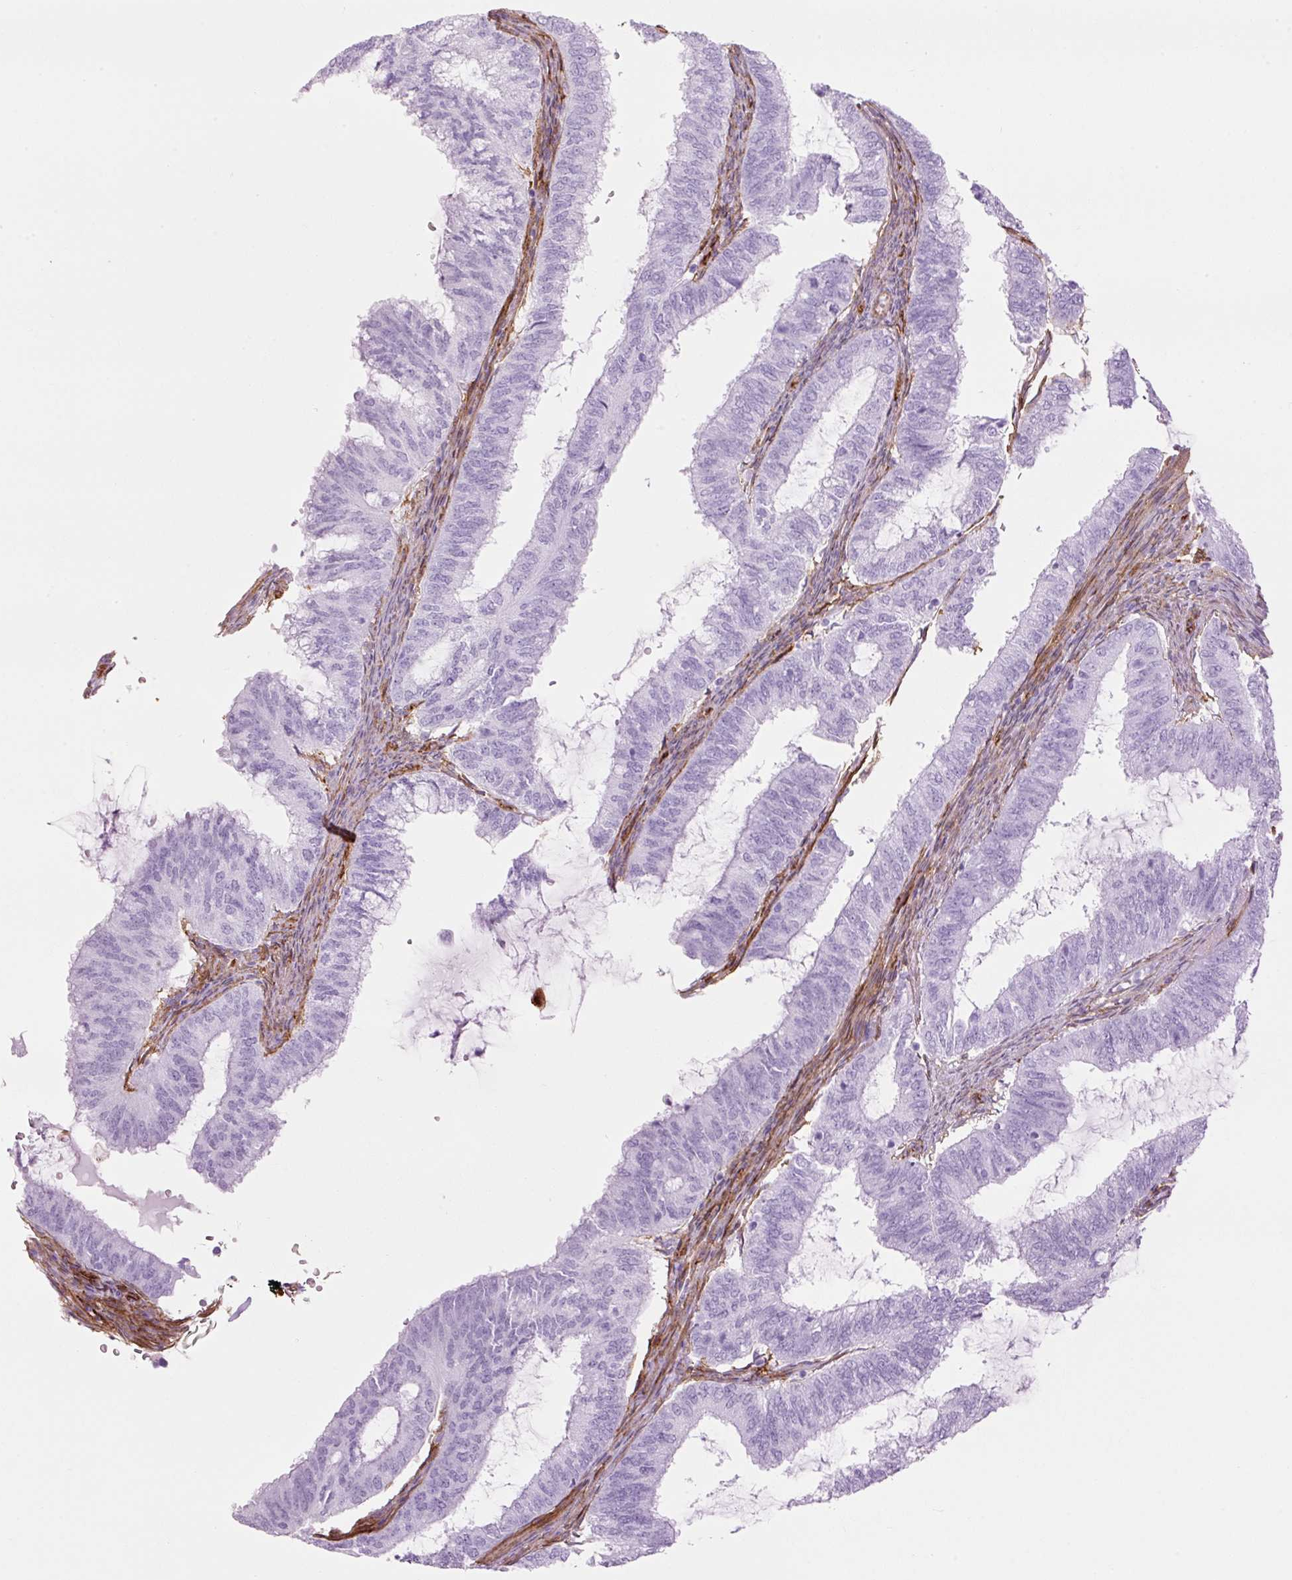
{"staining": {"intensity": "negative", "quantity": "none", "location": "none"}, "tissue": "endometrial cancer", "cell_type": "Tumor cells", "image_type": "cancer", "snomed": [{"axis": "morphology", "description": "Adenocarcinoma, NOS"}, {"axis": "topography", "description": "Endometrium"}], "caption": "This is an IHC histopathology image of human adenocarcinoma (endometrial). There is no expression in tumor cells.", "gene": "CAV1", "patient": {"sex": "female", "age": 51}}